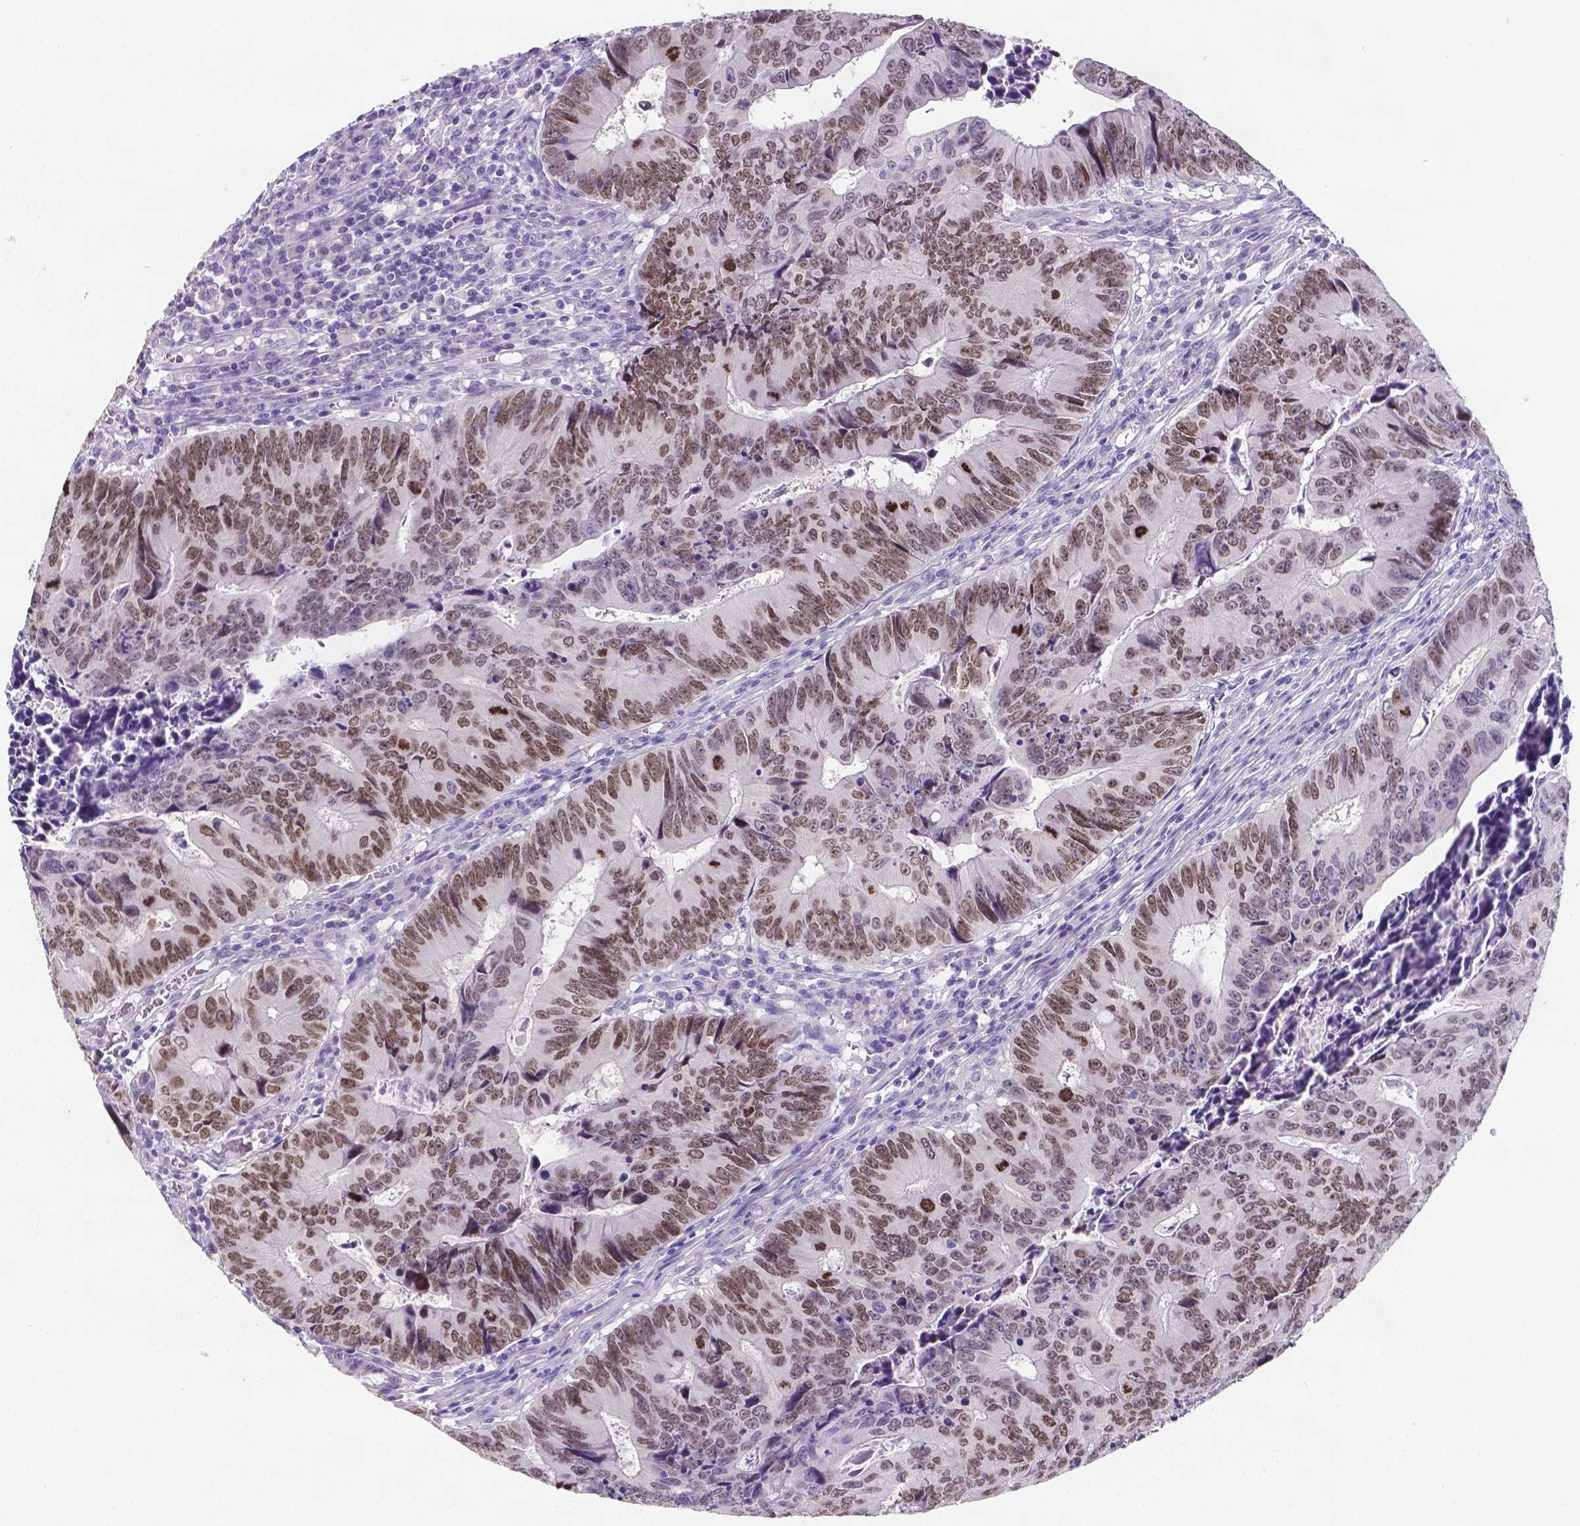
{"staining": {"intensity": "moderate", "quantity": ">75%", "location": "nuclear"}, "tissue": "colorectal cancer", "cell_type": "Tumor cells", "image_type": "cancer", "snomed": [{"axis": "morphology", "description": "Adenocarcinoma, NOS"}, {"axis": "topography", "description": "Colon"}], "caption": "Colorectal cancer (adenocarcinoma) stained with DAB (3,3'-diaminobenzidine) immunohistochemistry (IHC) exhibits medium levels of moderate nuclear positivity in about >75% of tumor cells.", "gene": "SATB2", "patient": {"sex": "female", "age": 87}}